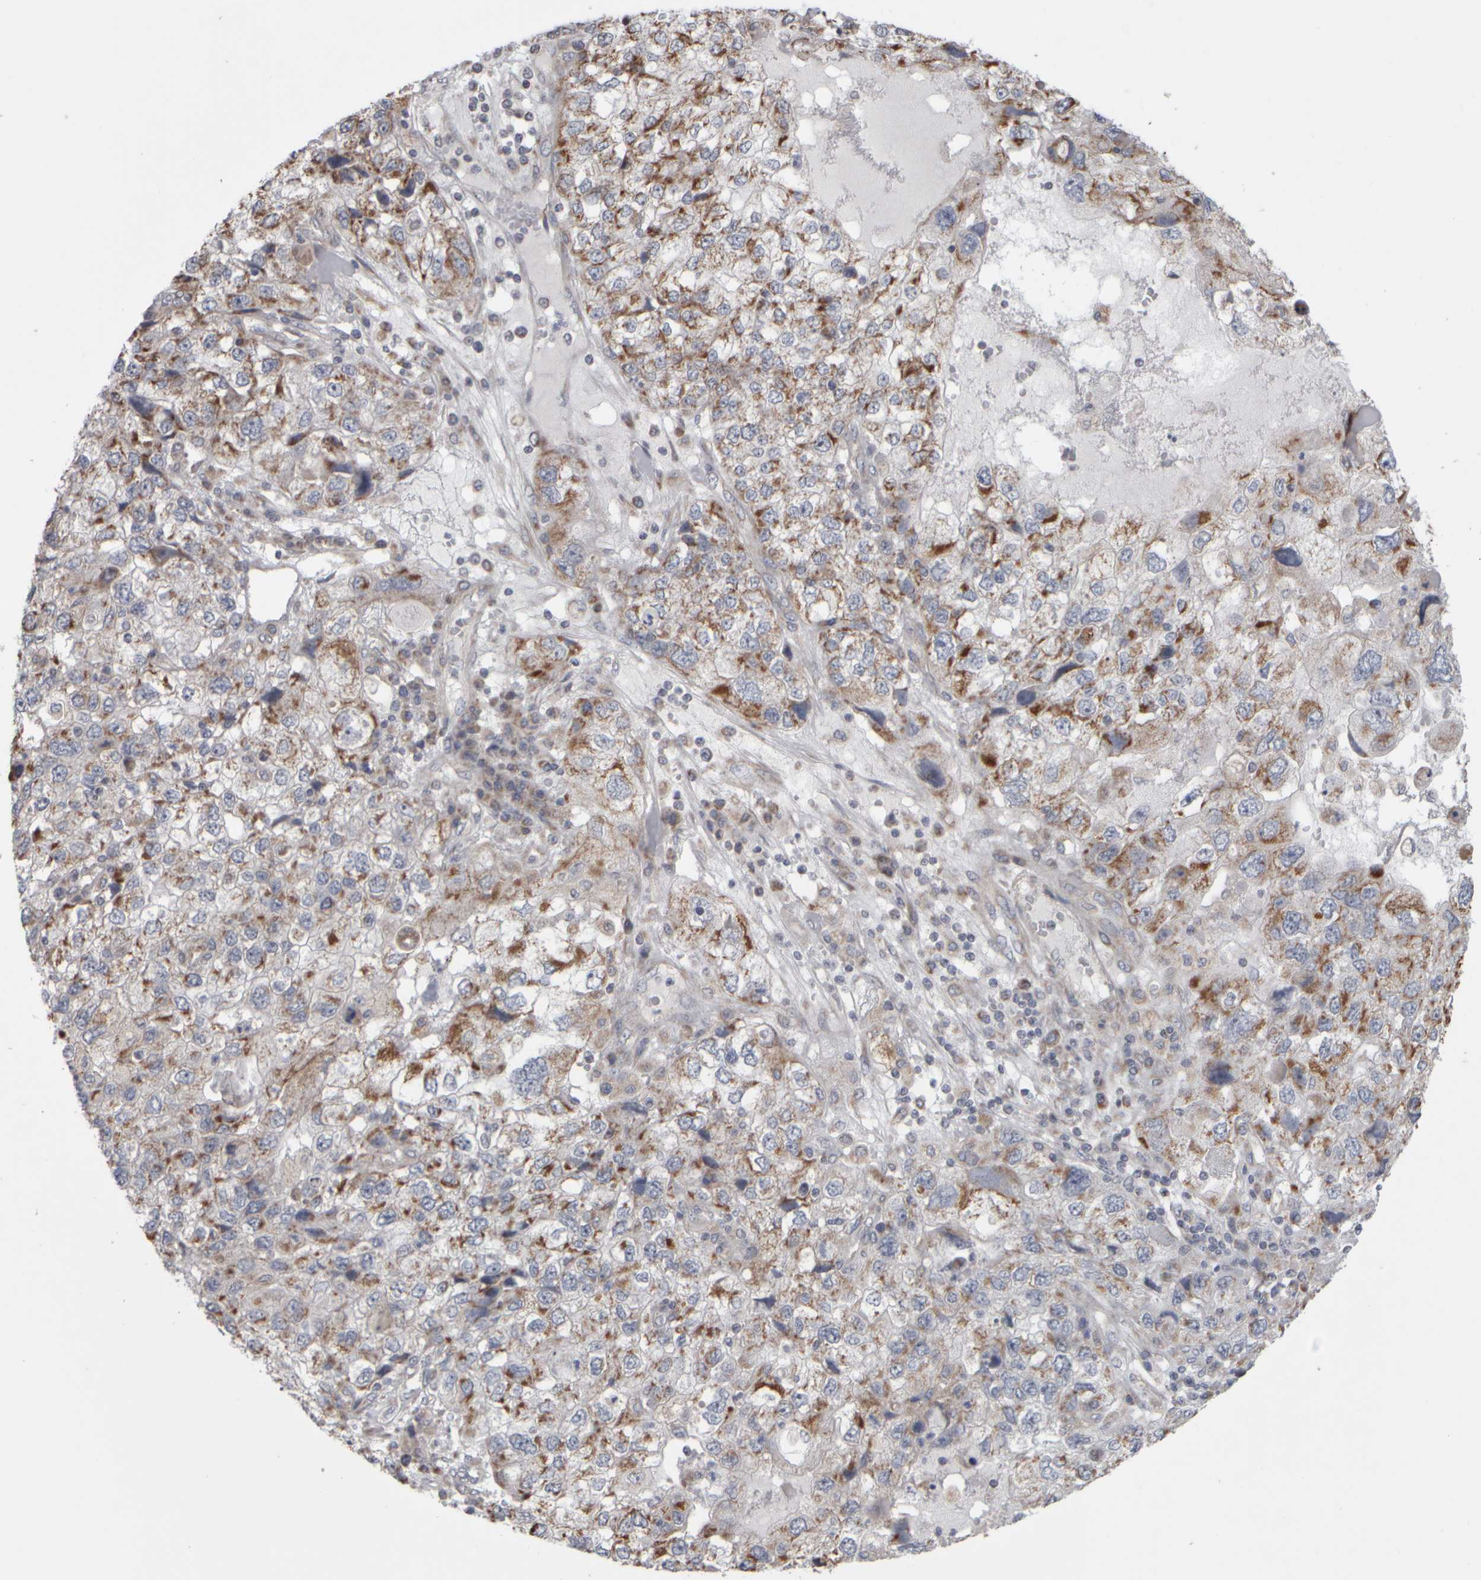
{"staining": {"intensity": "moderate", "quantity": ">75%", "location": "cytoplasmic/membranous"}, "tissue": "endometrial cancer", "cell_type": "Tumor cells", "image_type": "cancer", "snomed": [{"axis": "morphology", "description": "Adenocarcinoma, NOS"}, {"axis": "topography", "description": "Endometrium"}], "caption": "Immunohistochemistry (DAB) staining of endometrial adenocarcinoma shows moderate cytoplasmic/membranous protein staining in about >75% of tumor cells.", "gene": "SCO1", "patient": {"sex": "female", "age": 49}}